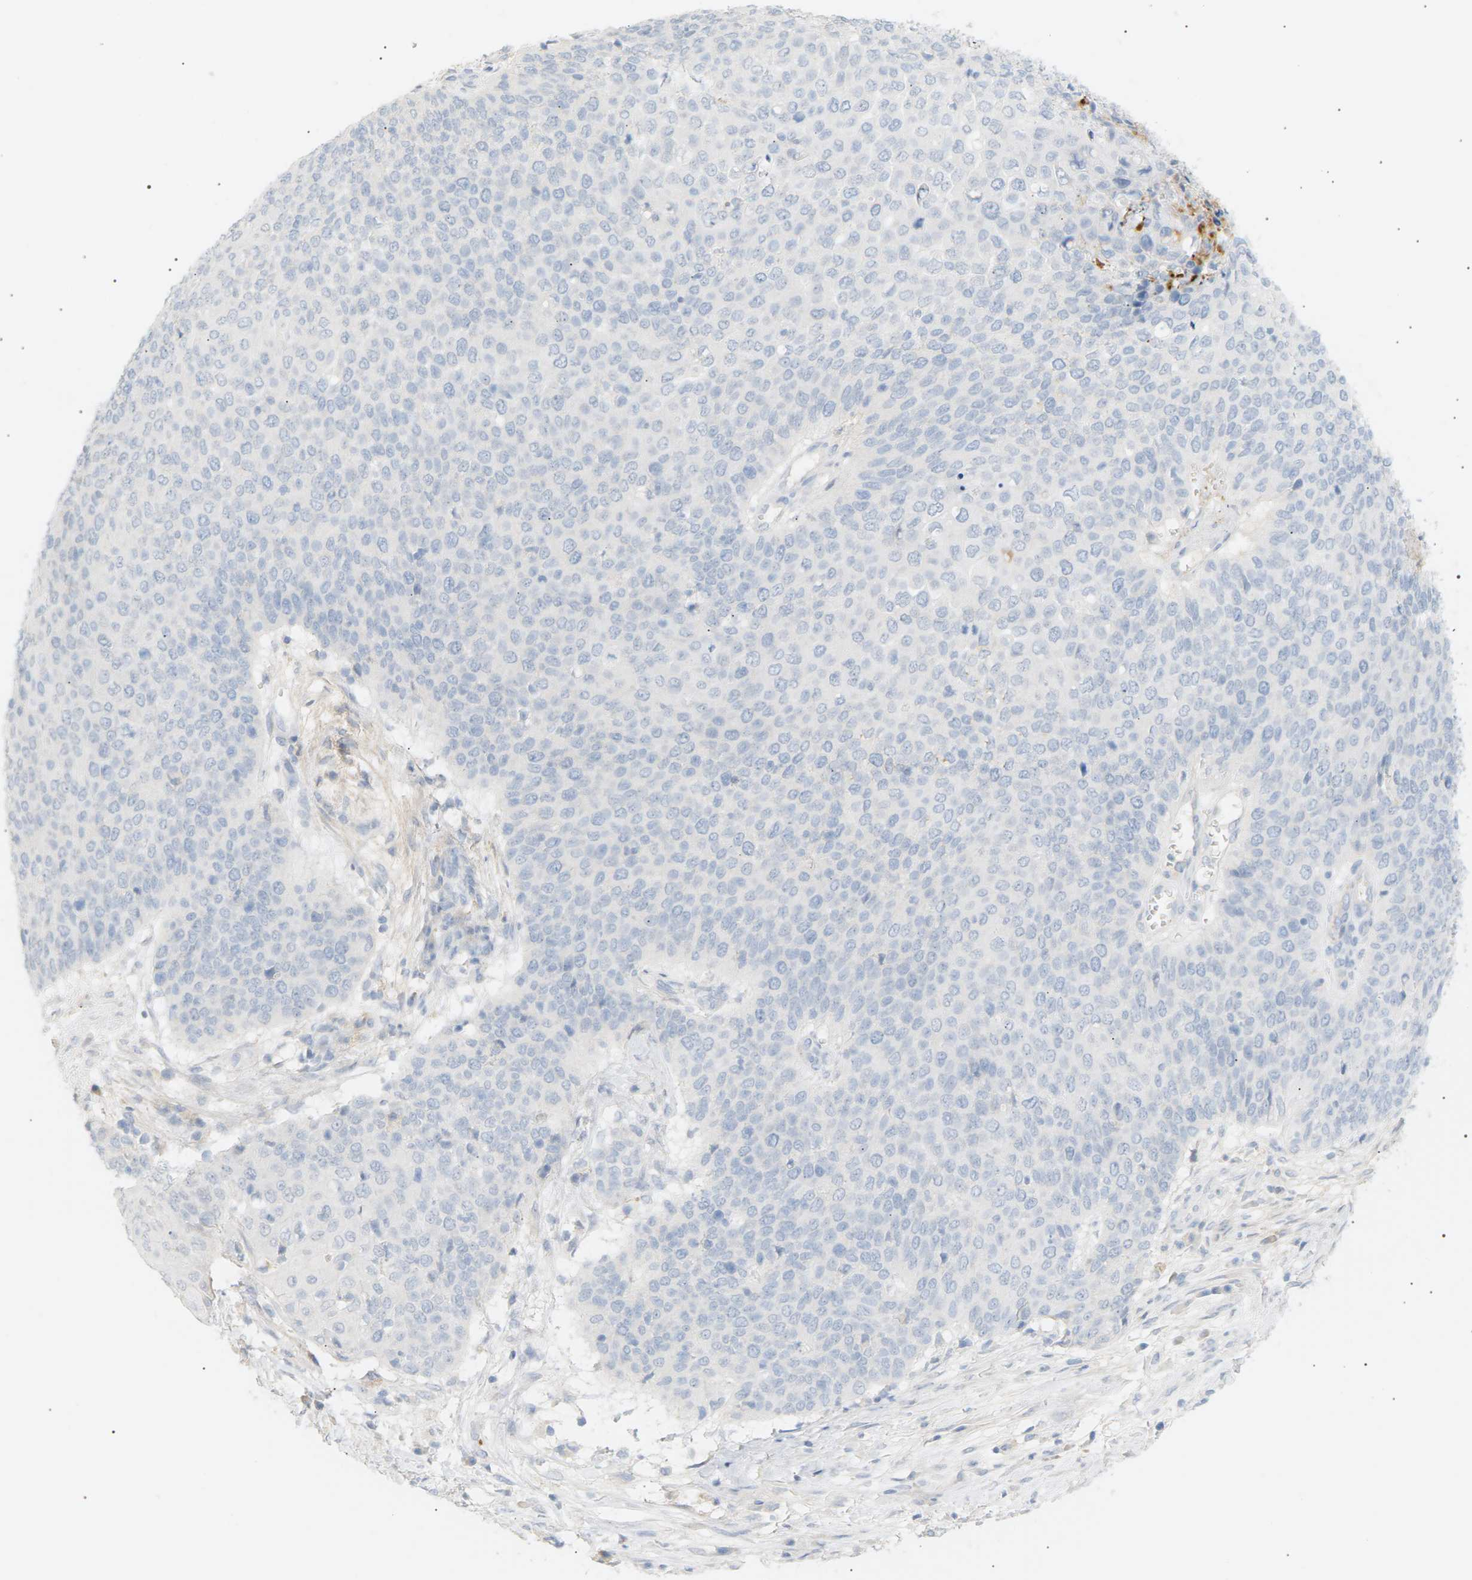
{"staining": {"intensity": "negative", "quantity": "none", "location": "none"}, "tissue": "cervical cancer", "cell_type": "Tumor cells", "image_type": "cancer", "snomed": [{"axis": "morphology", "description": "Squamous cell carcinoma, NOS"}, {"axis": "topography", "description": "Cervix"}], "caption": "DAB immunohistochemical staining of cervical cancer (squamous cell carcinoma) exhibits no significant positivity in tumor cells. (DAB IHC, high magnification).", "gene": "CLU", "patient": {"sex": "female", "age": 39}}